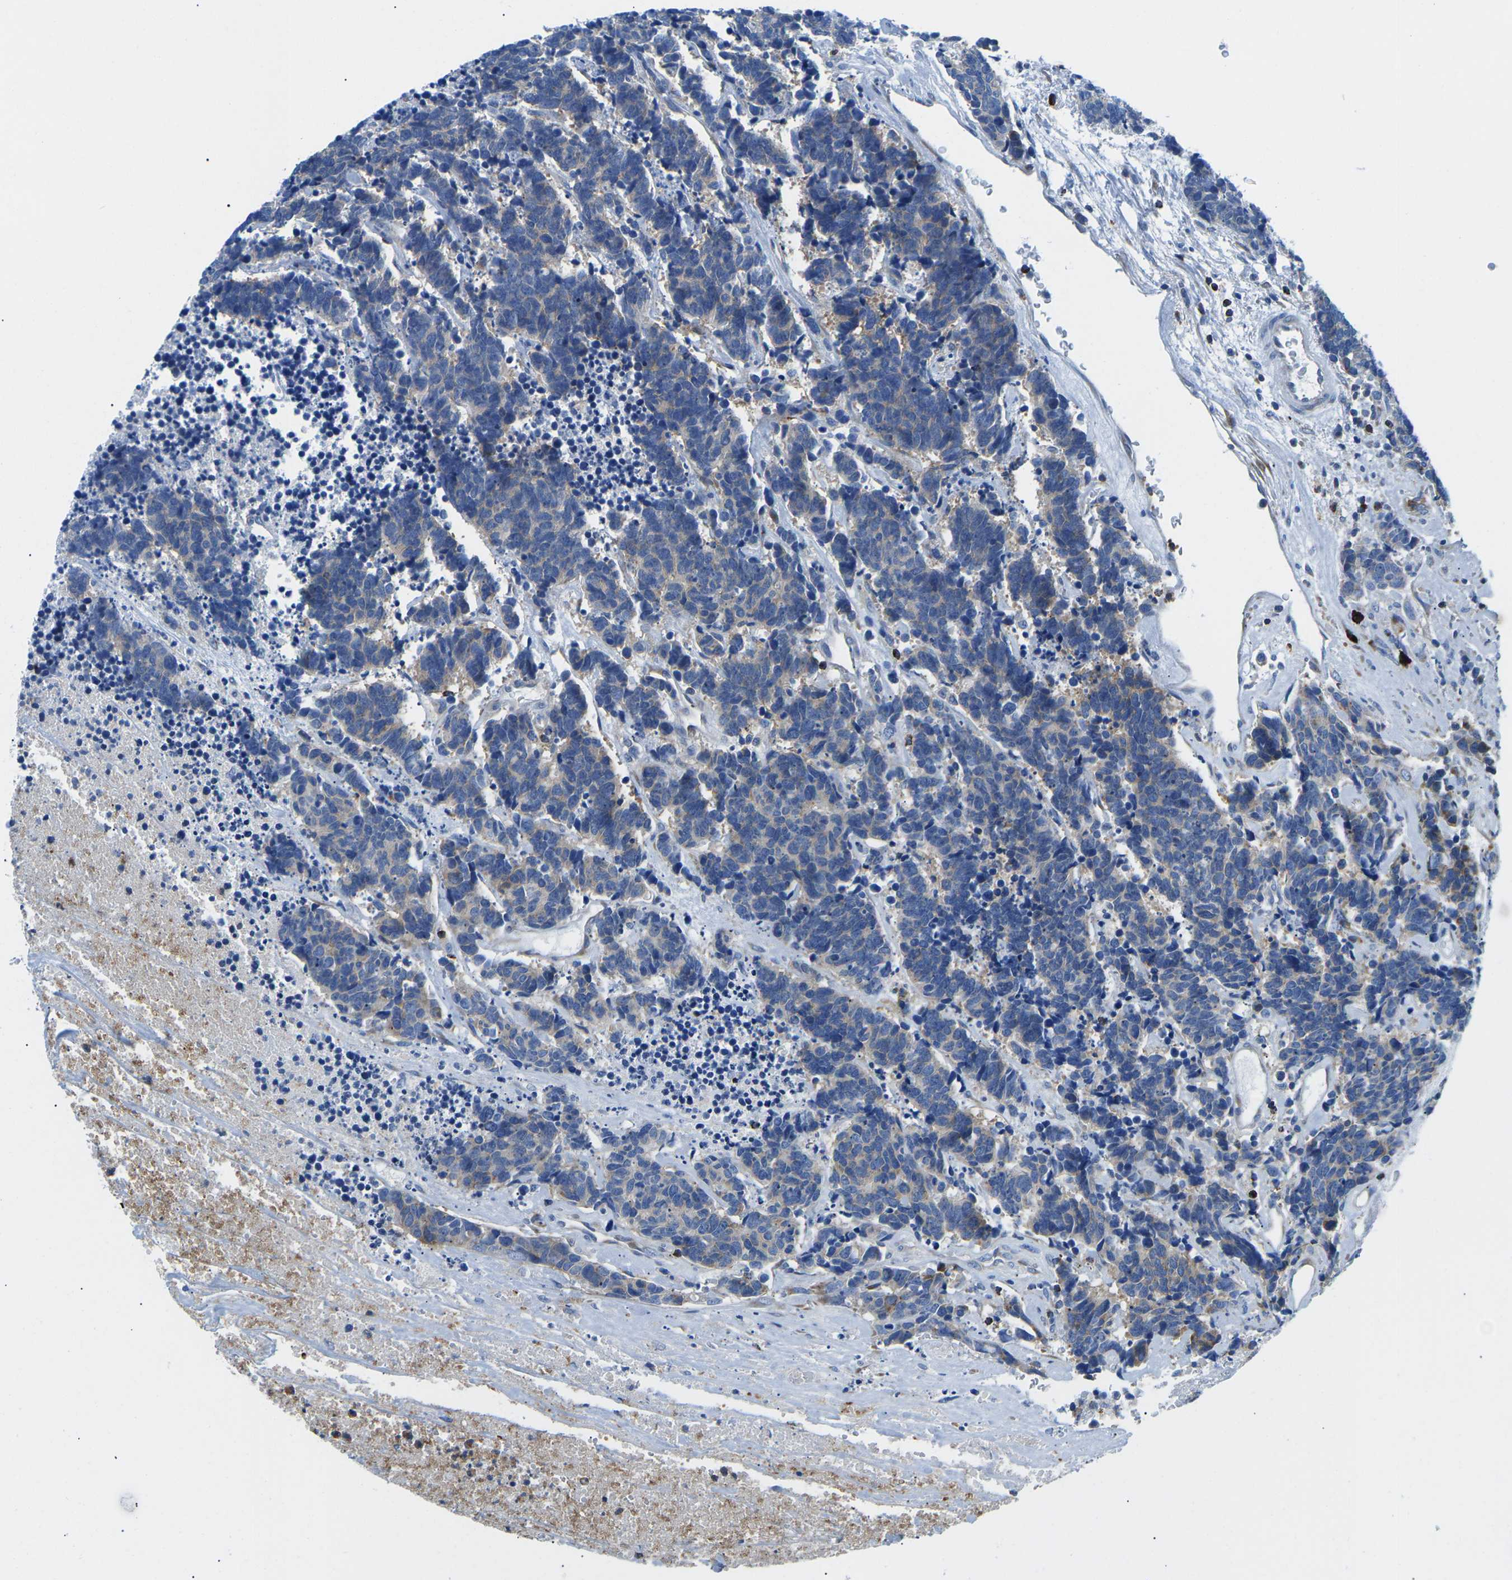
{"staining": {"intensity": "weak", "quantity": "<25%", "location": "cytoplasmic/membranous"}, "tissue": "carcinoid", "cell_type": "Tumor cells", "image_type": "cancer", "snomed": [{"axis": "morphology", "description": "Carcinoma, NOS"}, {"axis": "morphology", "description": "Carcinoid, malignant, NOS"}, {"axis": "topography", "description": "Urinary bladder"}], "caption": "High magnification brightfield microscopy of carcinoid stained with DAB (3,3'-diaminobenzidine) (brown) and counterstained with hematoxylin (blue): tumor cells show no significant positivity. The staining is performed using DAB (3,3'-diaminobenzidine) brown chromogen with nuclei counter-stained in using hematoxylin.", "gene": "MC4R", "patient": {"sex": "male", "age": 57}}